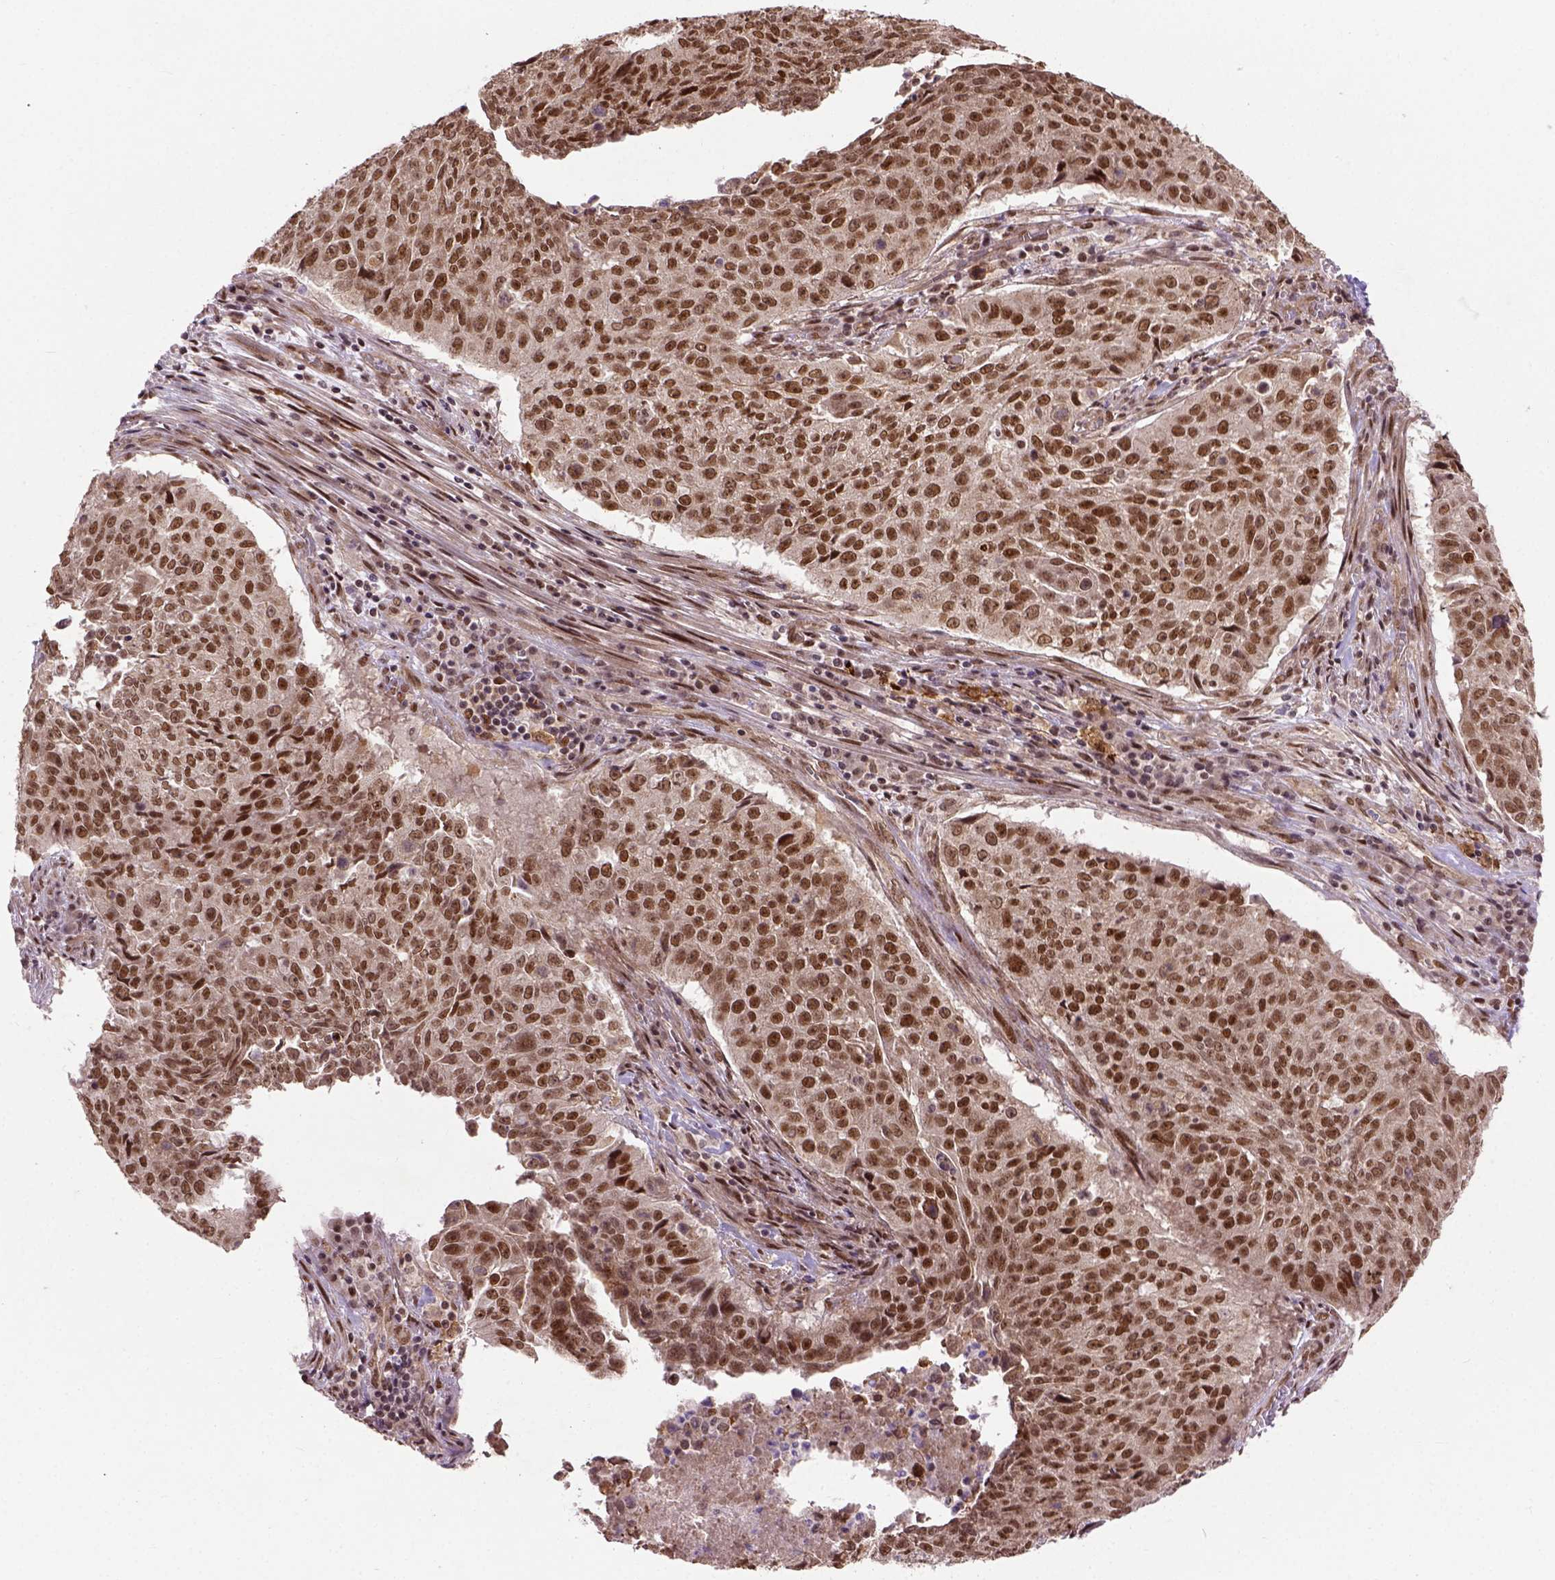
{"staining": {"intensity": "strong", "quantity": ">75%", "location": "nuclear"}, "tissue": "lung cancer", "cell_type": "Tumor cells", "image_type": "cancer", "snomed": [{"axis": "morphology", "description": "Normal tissue, NOS"}, {"axis": "morphology", "description": "Squamous cell carcinoma, NOS"}, {"axis": "topography", "description": "Bronchus"}, {"axis": "topography", "description": "Lung"}], "caption": "This photomicrograph exhibits immunohistochemistry (IHC) staining of human lung cancer, with high strong nuclear expression in approximately >75% of tumor cells.", "gene": "ZNF630", "patient": {"sex": "male", "age": 64}}